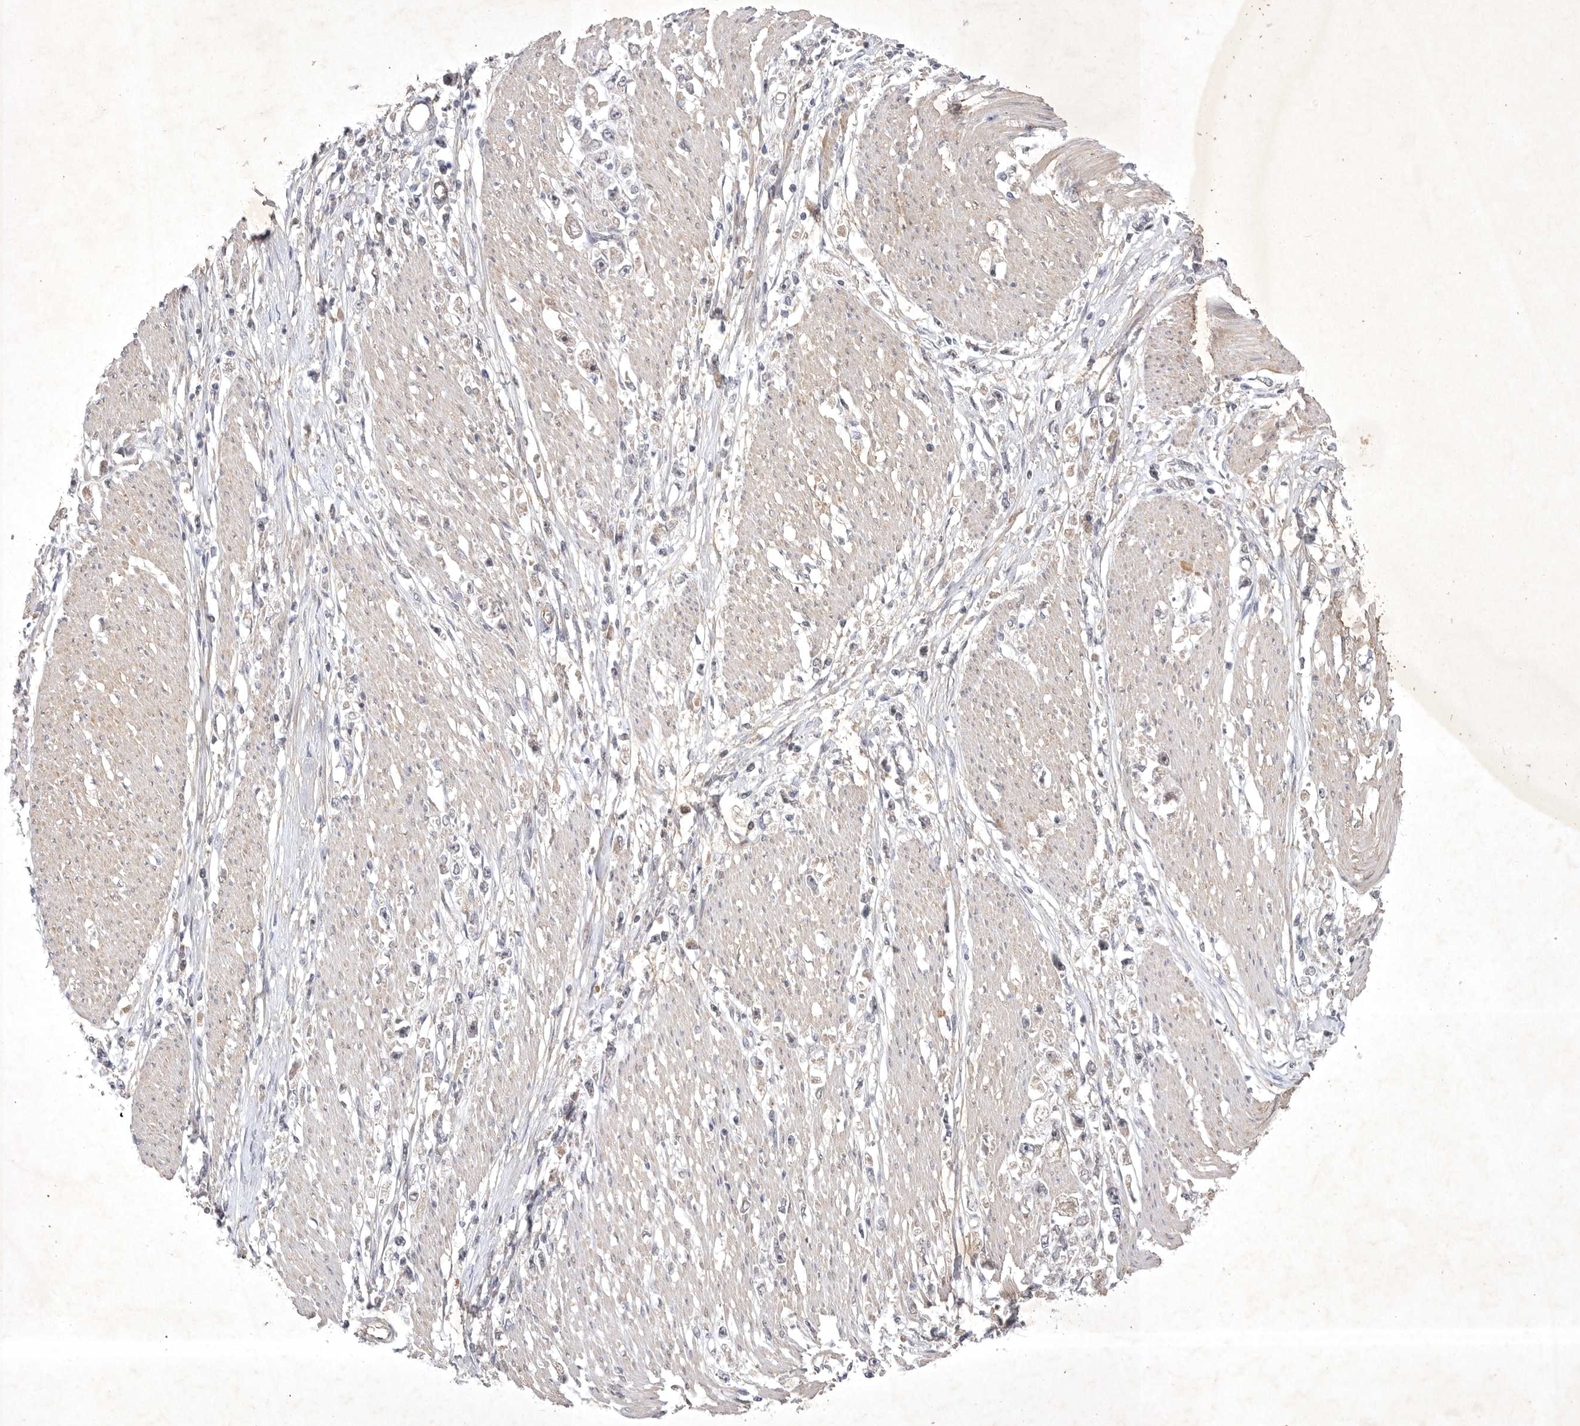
{"staining": {"intensity": "negative", "quantity": "none", "location": "none"}, "tissue": "stomach cancer", "cell_type": "Tumor cells", "image_type": "cancer", "snomed": [{"axis": "morphology", "description": "Adenocarcinoma, NOS"}, {"axis": "topography", "description": "Stomach"}], "caption": "Tumor cells are negative for protein expression in human stomach cancer. Brightfield microscopy of IHC stained with DAB (brown) and hematoxylin (blue), captured at high magnification.", "gene": "PTPDC1", "patient": {"sex": "female", "age": 59}}